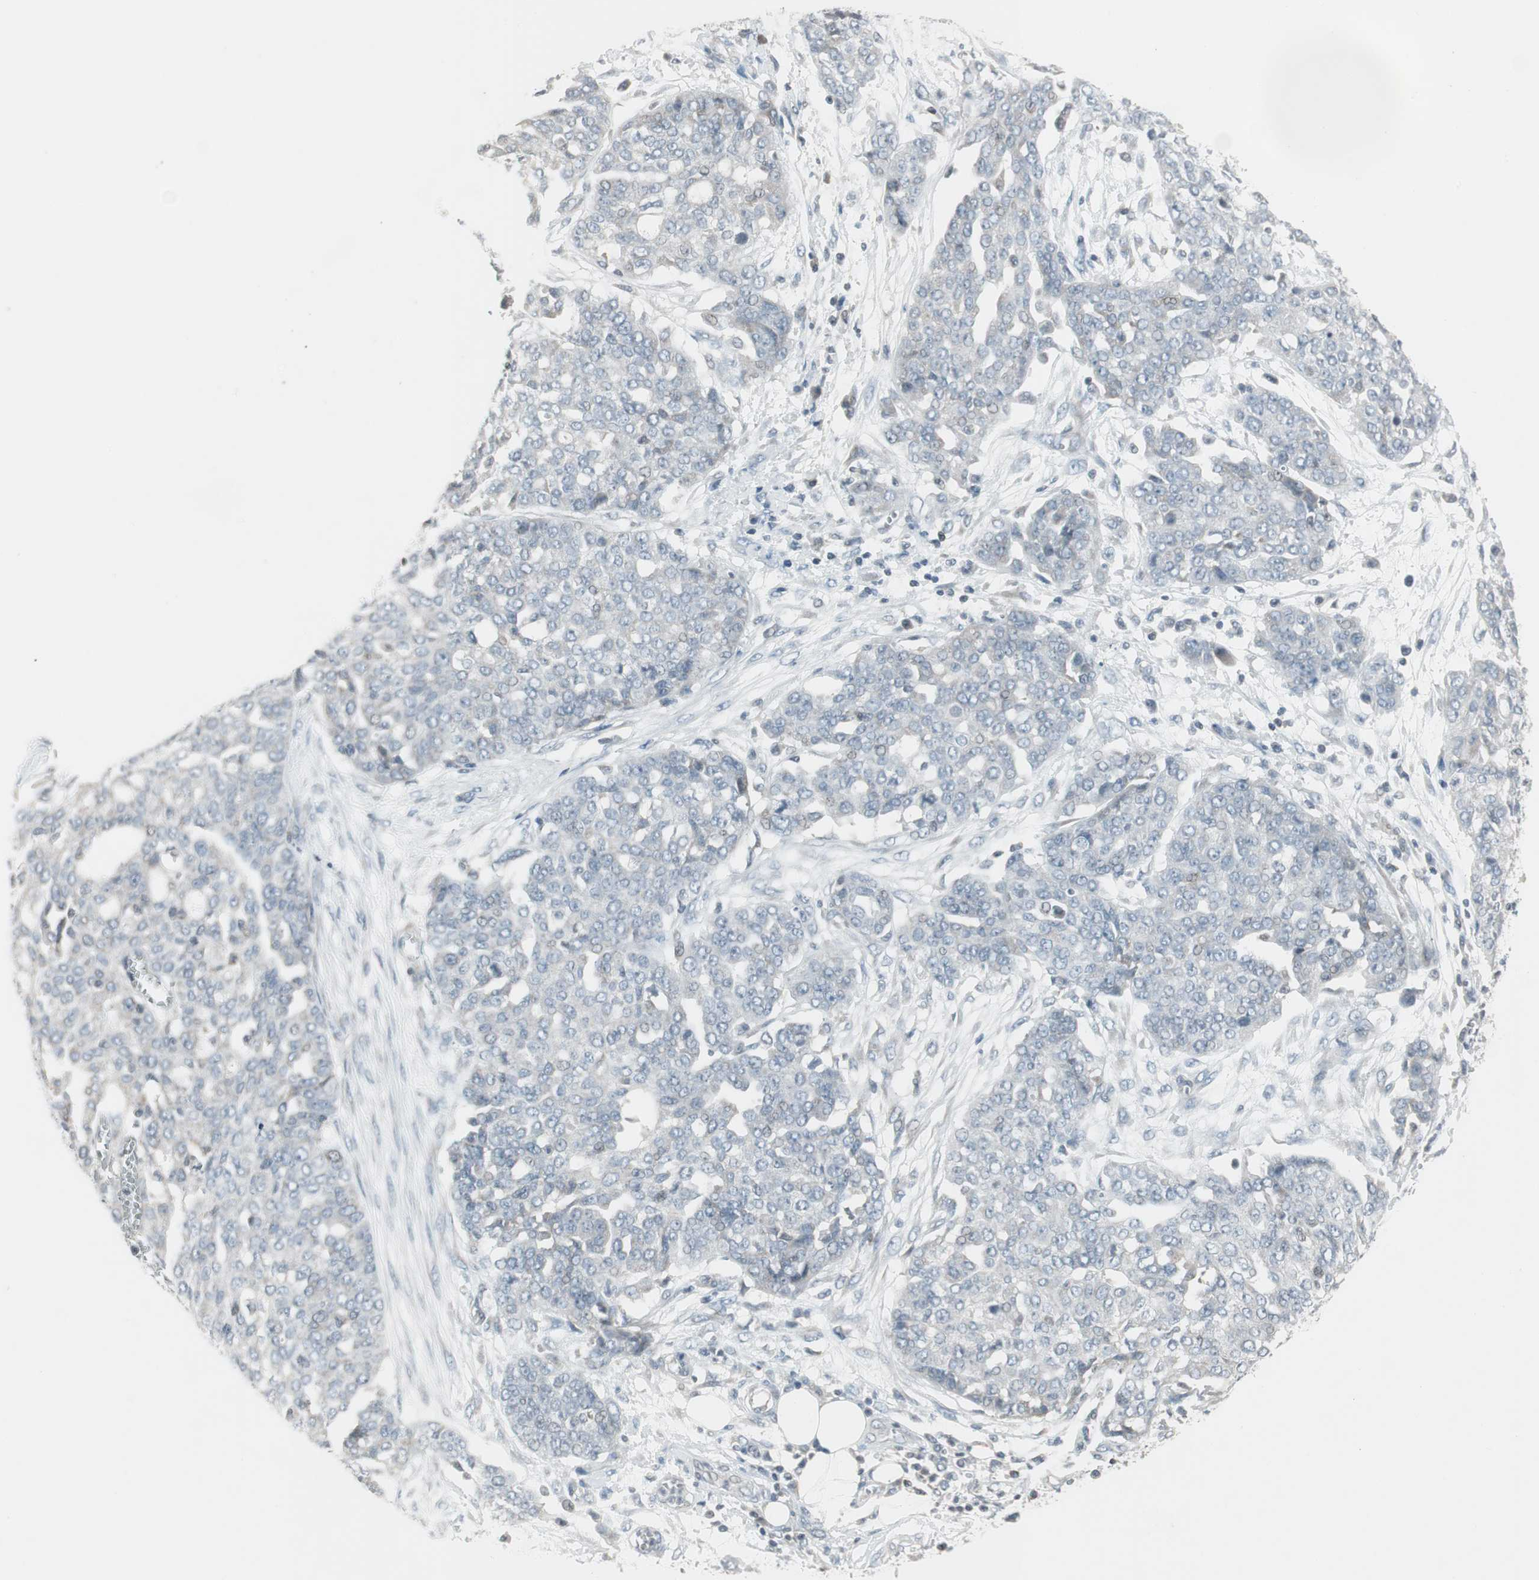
{"staining": {"intensity": "negative", "quantity": "none", "location": "none"}, "tissue": "ovarian cancer", "cell_type": "Tumor cells", "image_type": "cancer", "snomed": [{"axis": "morphology", "description": "Cystadenocarcinoma, serous, NOS"}, {"axis": "topography", "description": "Soft tissue"}, {"axis": "topography", "description": "Ovary"}], "caption": "Immunohistochemistry (IHC) photomicrograph of ovarian cancer (serous cystadenocarcinoma) stained for a protein (brown), which reveals no positivity in tumor cells.", "gene": "ARG2", "patient": {"sex": "female", "age": 57}}